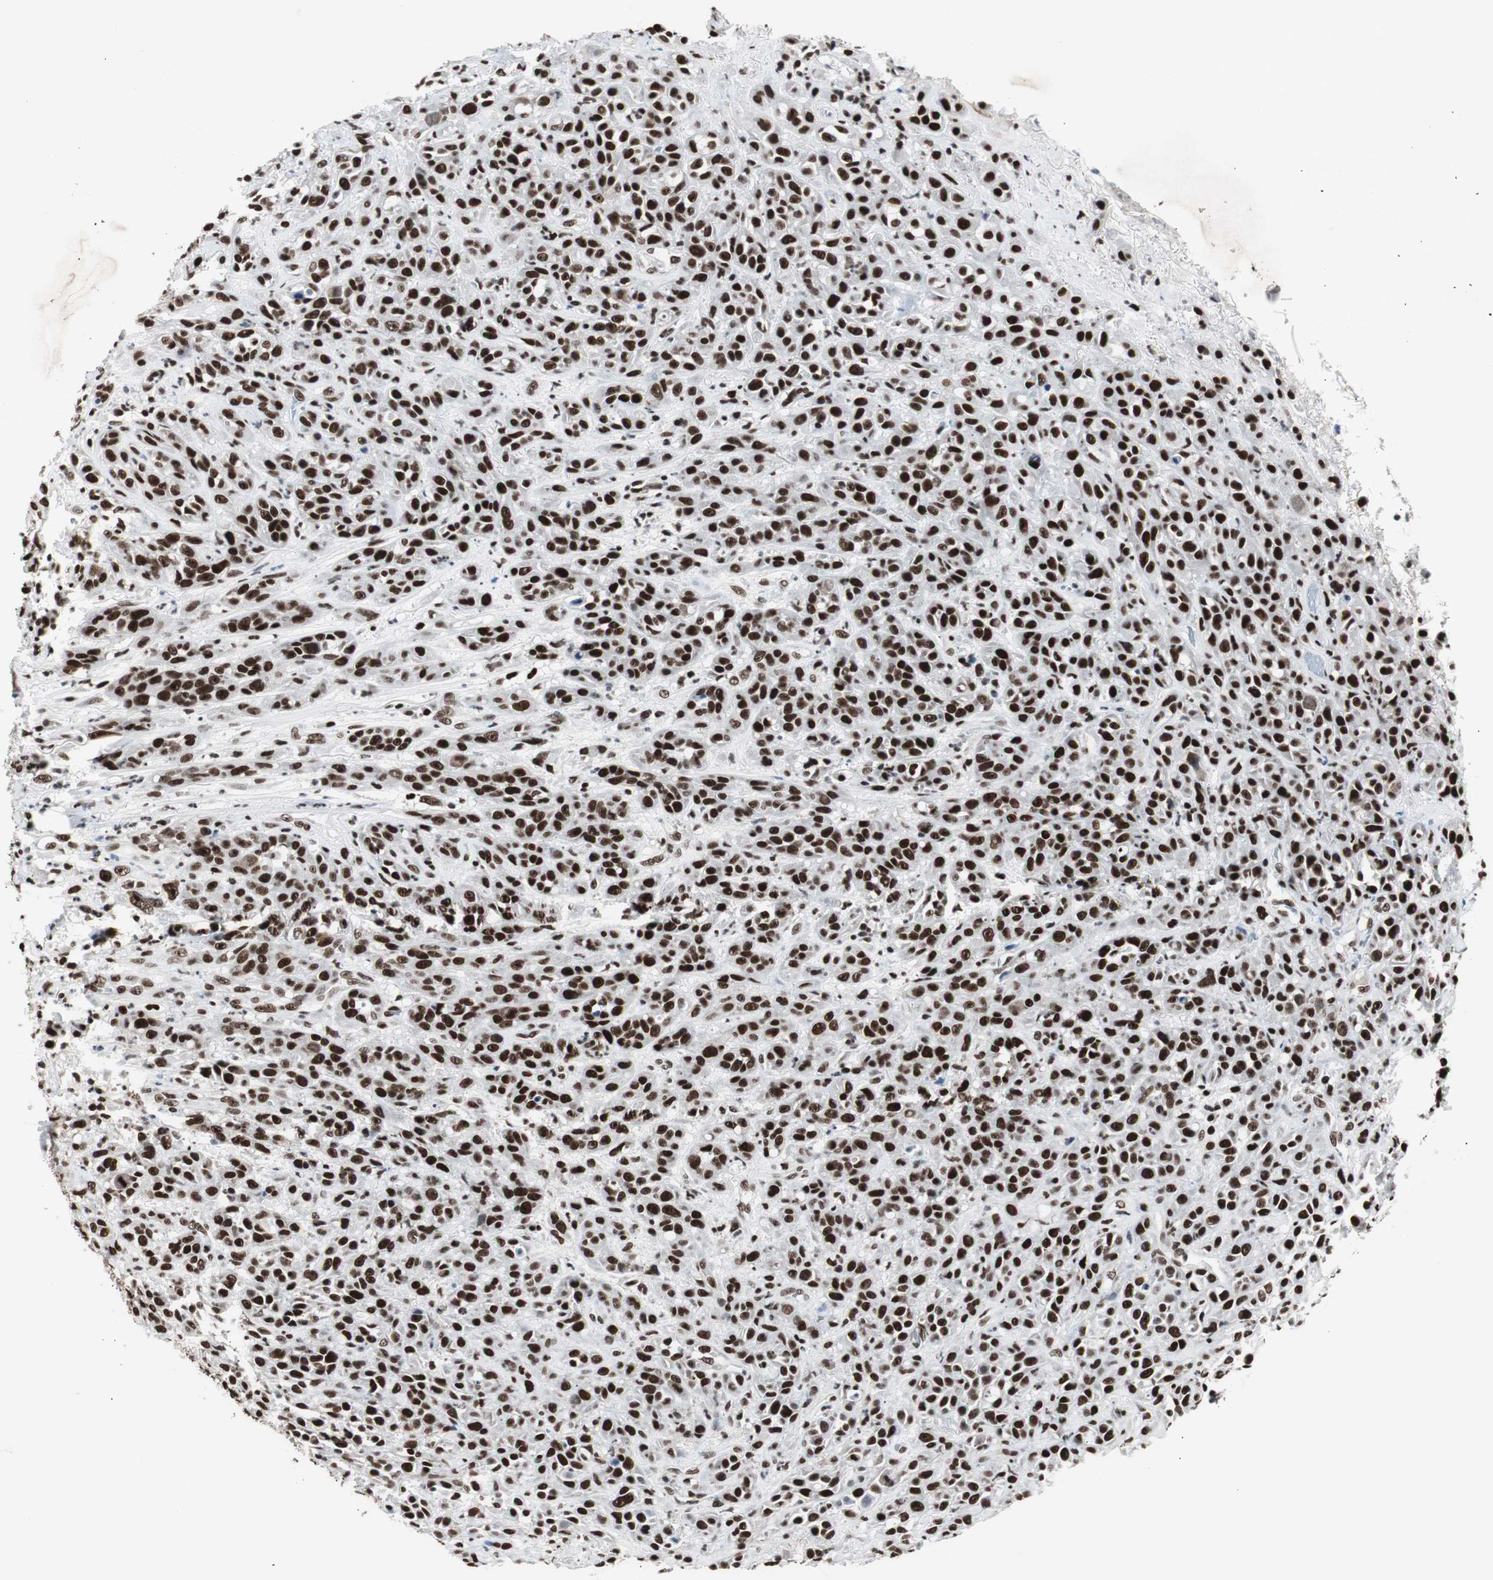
{"staining": {"intensity": "strong", "quantity": ">75%", "location": "nuclear"}, "tissue": "head and neck cancer", "cell_type": "Tumor cells", "image_type": "cancer", "snomed": [{"axis": "morphology", "description": "Squamous cell carcinoma, NOS"}, {"axis": "topography", "description": "Head-Neck"}], "caption": "Immunohistochemistry (IHC) staining of head and neck squamous cell carcinoma, which exhibits high levels of strong nuclear staining in about >75% of tumor cells indicating strong nuclear protein positivity. The staining was performed using DAB (3,3'-diaminobenzidine) (brown) for protein detection and nuclei were counterstained in hematoxylin (blue).", "gene": "XRCC1", "patient": {"sex": "male", "age": 62}}